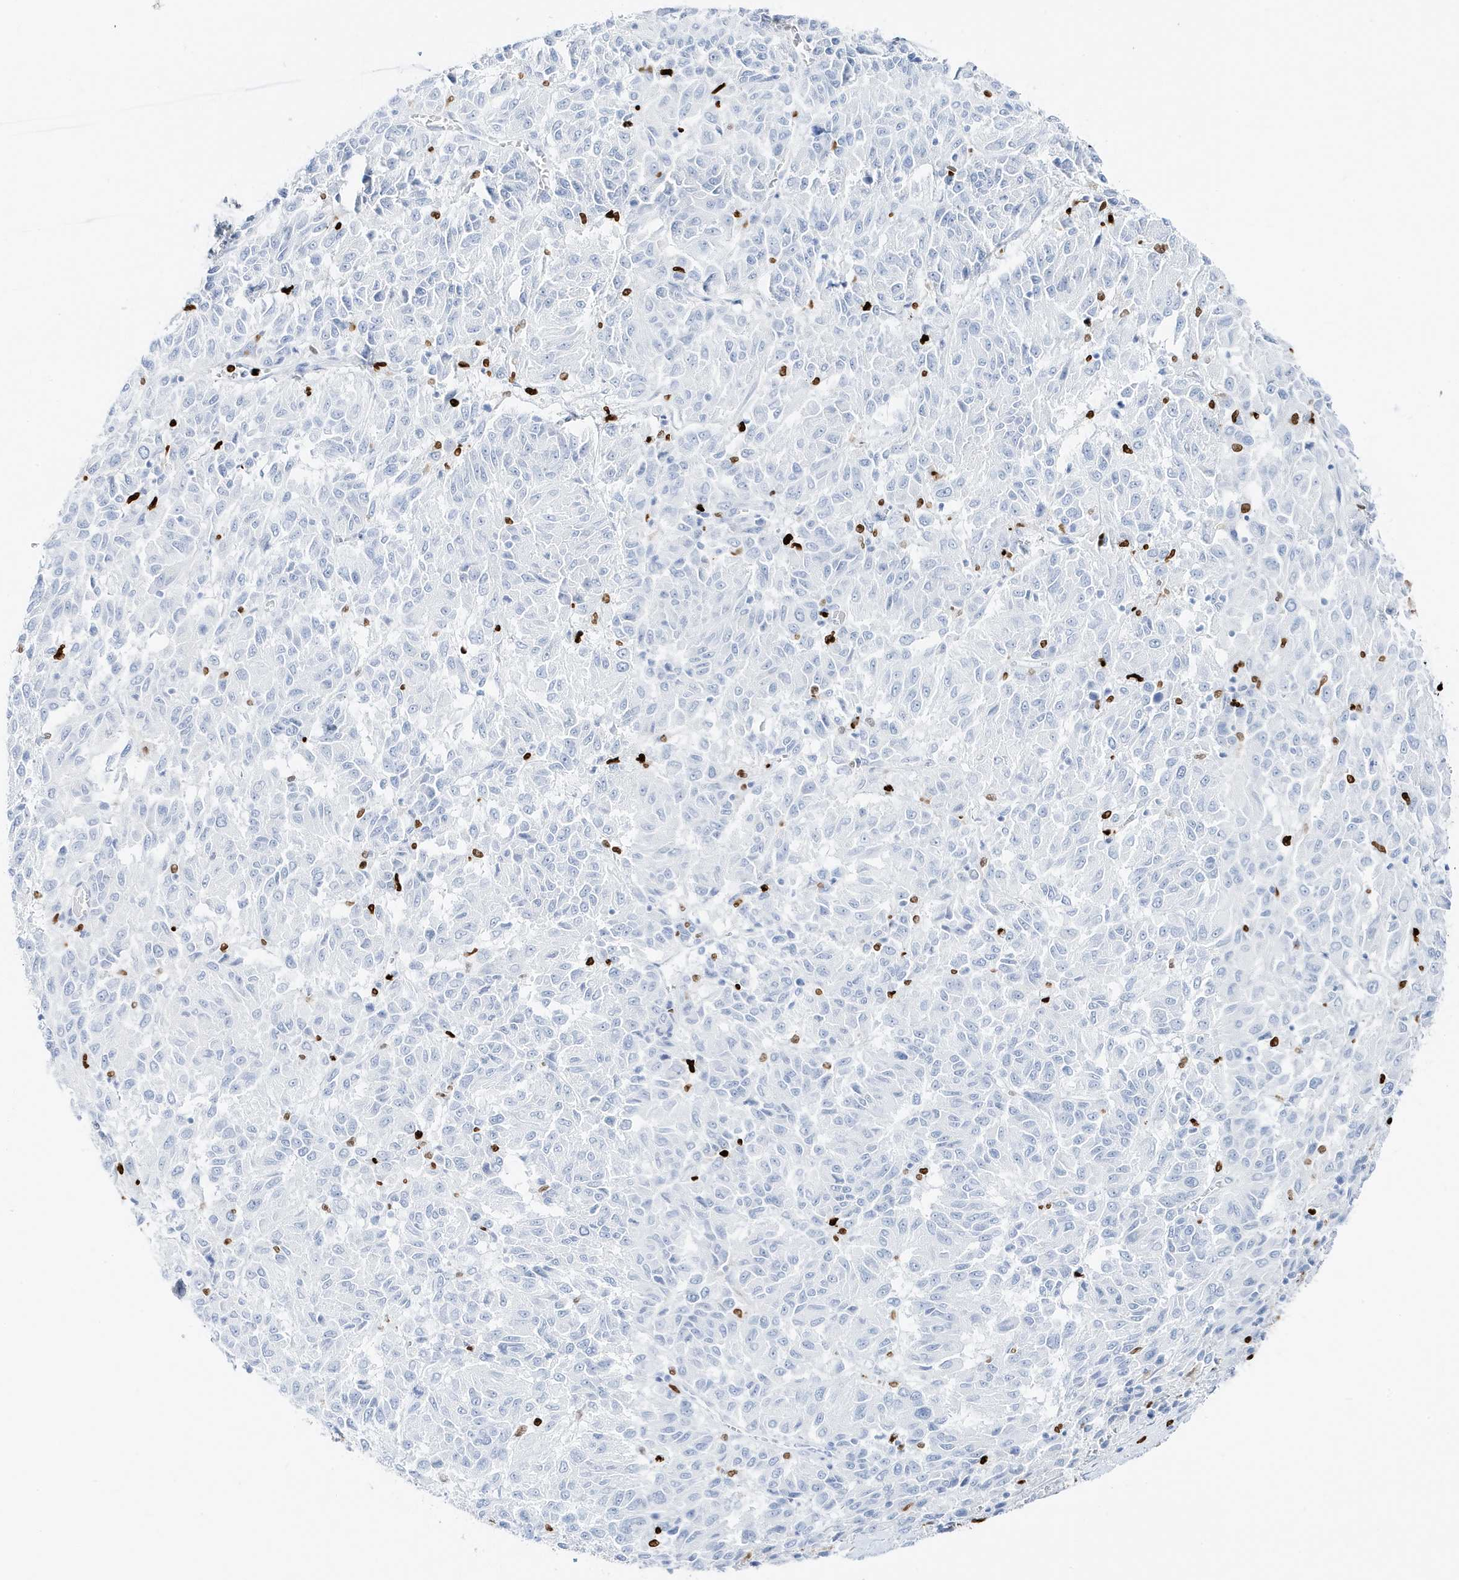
{"staining": {"intensity": "negative", "quantity": "none", "location": "none"}, "tissue": "melanoma", "cell_type": "Tumor cells", "image_type": "cancer", "snomed": [{"axis": "morphology", "description": "Malignant melanoma, Metastatic site"}, {"axis": "topography", "description": "Lung"}], "caption": "Melanoma stained for a protein using immunohistochemistry demonstrates no expression tumor cells.", "gene": "MNDA", "patient": {"sex": "male", "age": 64}}